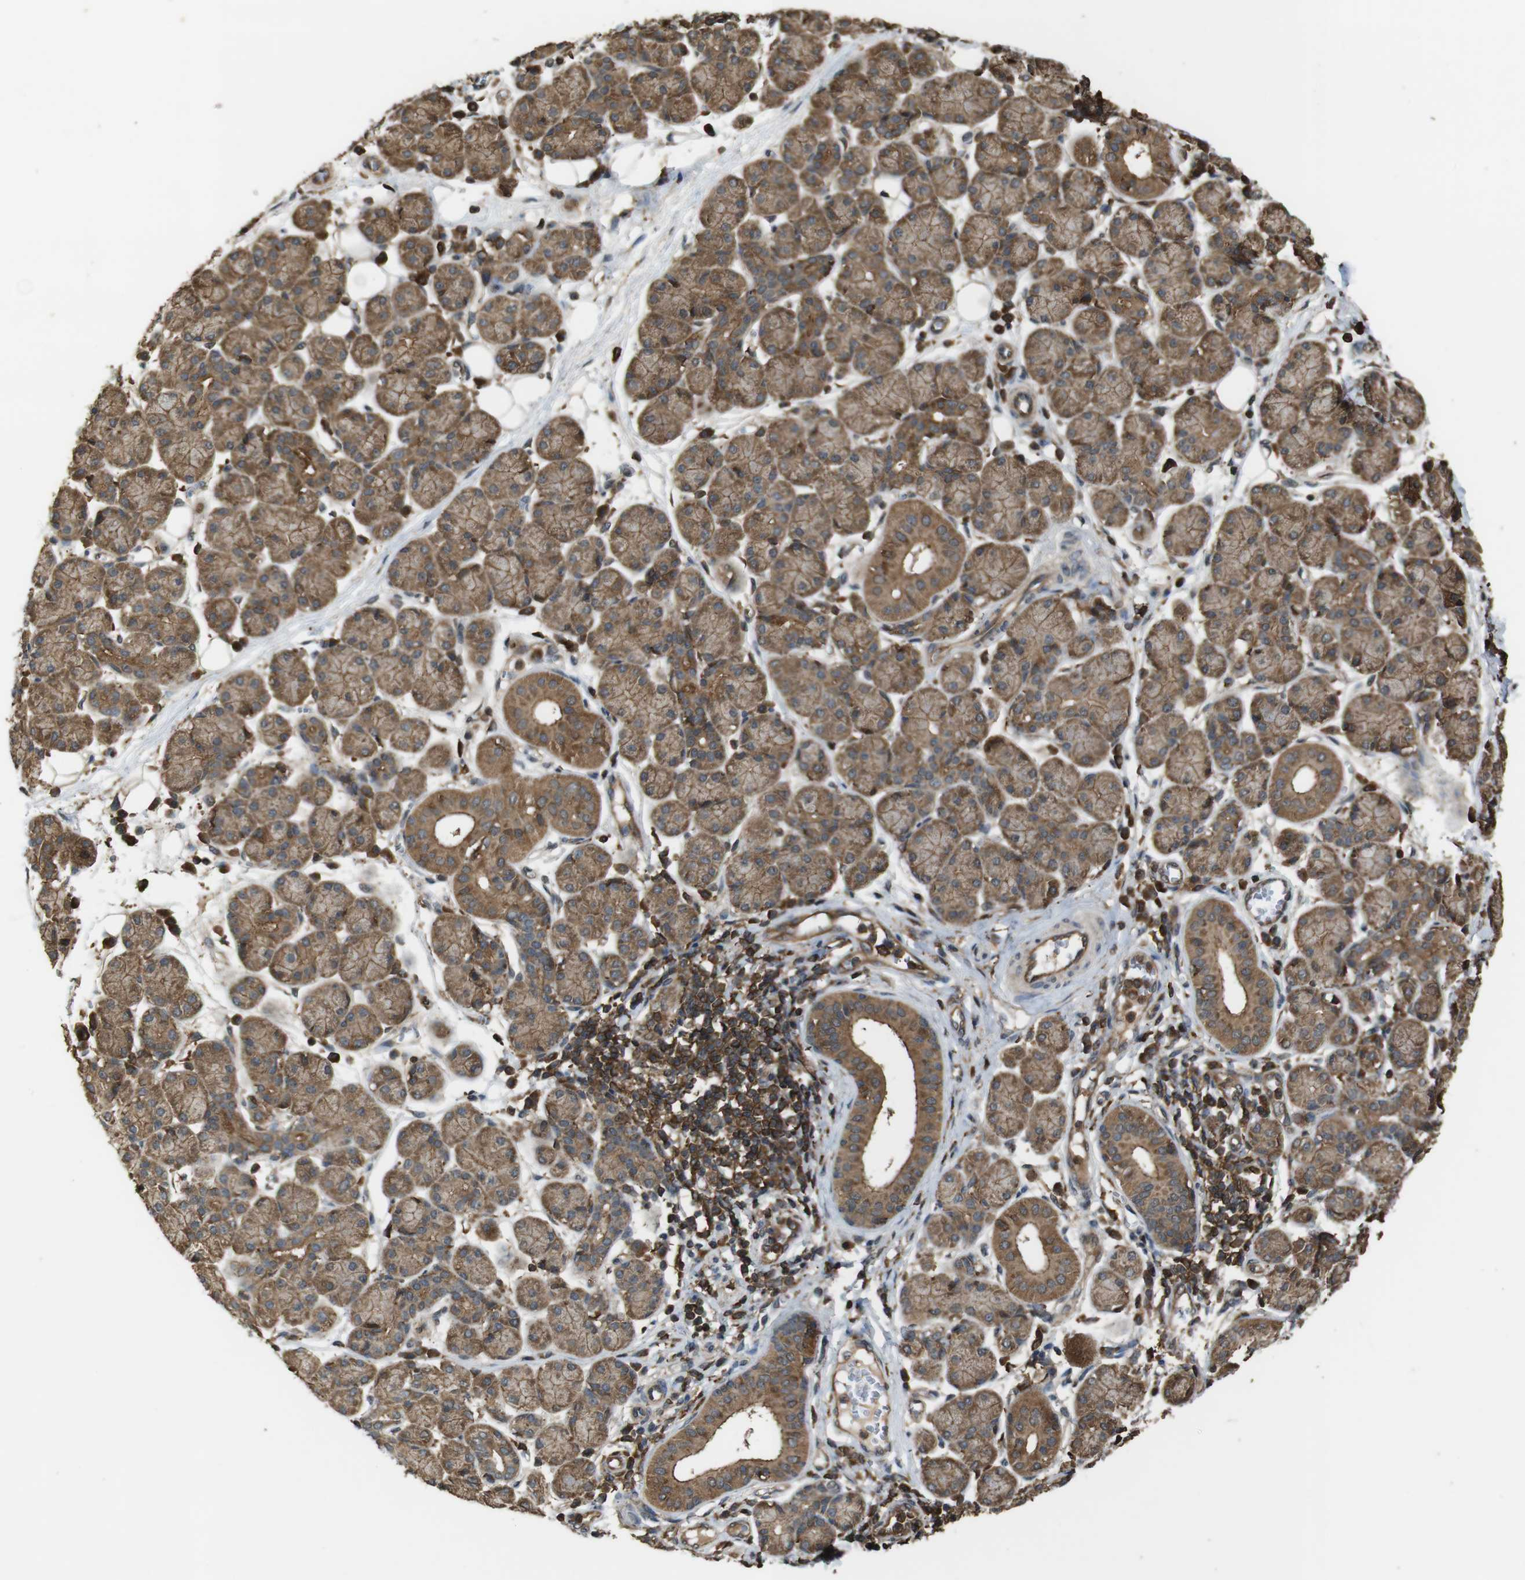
{"staining": {"intensity": "moderate", "quantity": ">75%", "location": "cytoplasmic/membranous"}, "tissue": "salivary gland", "cell_type": "Glandular cells", "image_type": "normal", "snomed": [{"axis": "morphology", "description": "Normal tissue, NOS"}, {"axis": "morphology", "description": "Inflammation, NOS"}, {"axis": "topography", "description": "Lymph node"}, {"axis": "topography", "description": "Salivary gland"}], "caption": "Moderate cytoplasmic/membranous protein expression is present in about >75% of glandular cells in salivary gland. The staining was performed using DAB (3,3'-diaminobenzidine), with brown indicating positive protein expression. Nuclei are stained blue with hematoxylin.", "gene": "BAG4", "patient": {"sex": "male", "age": 3}}